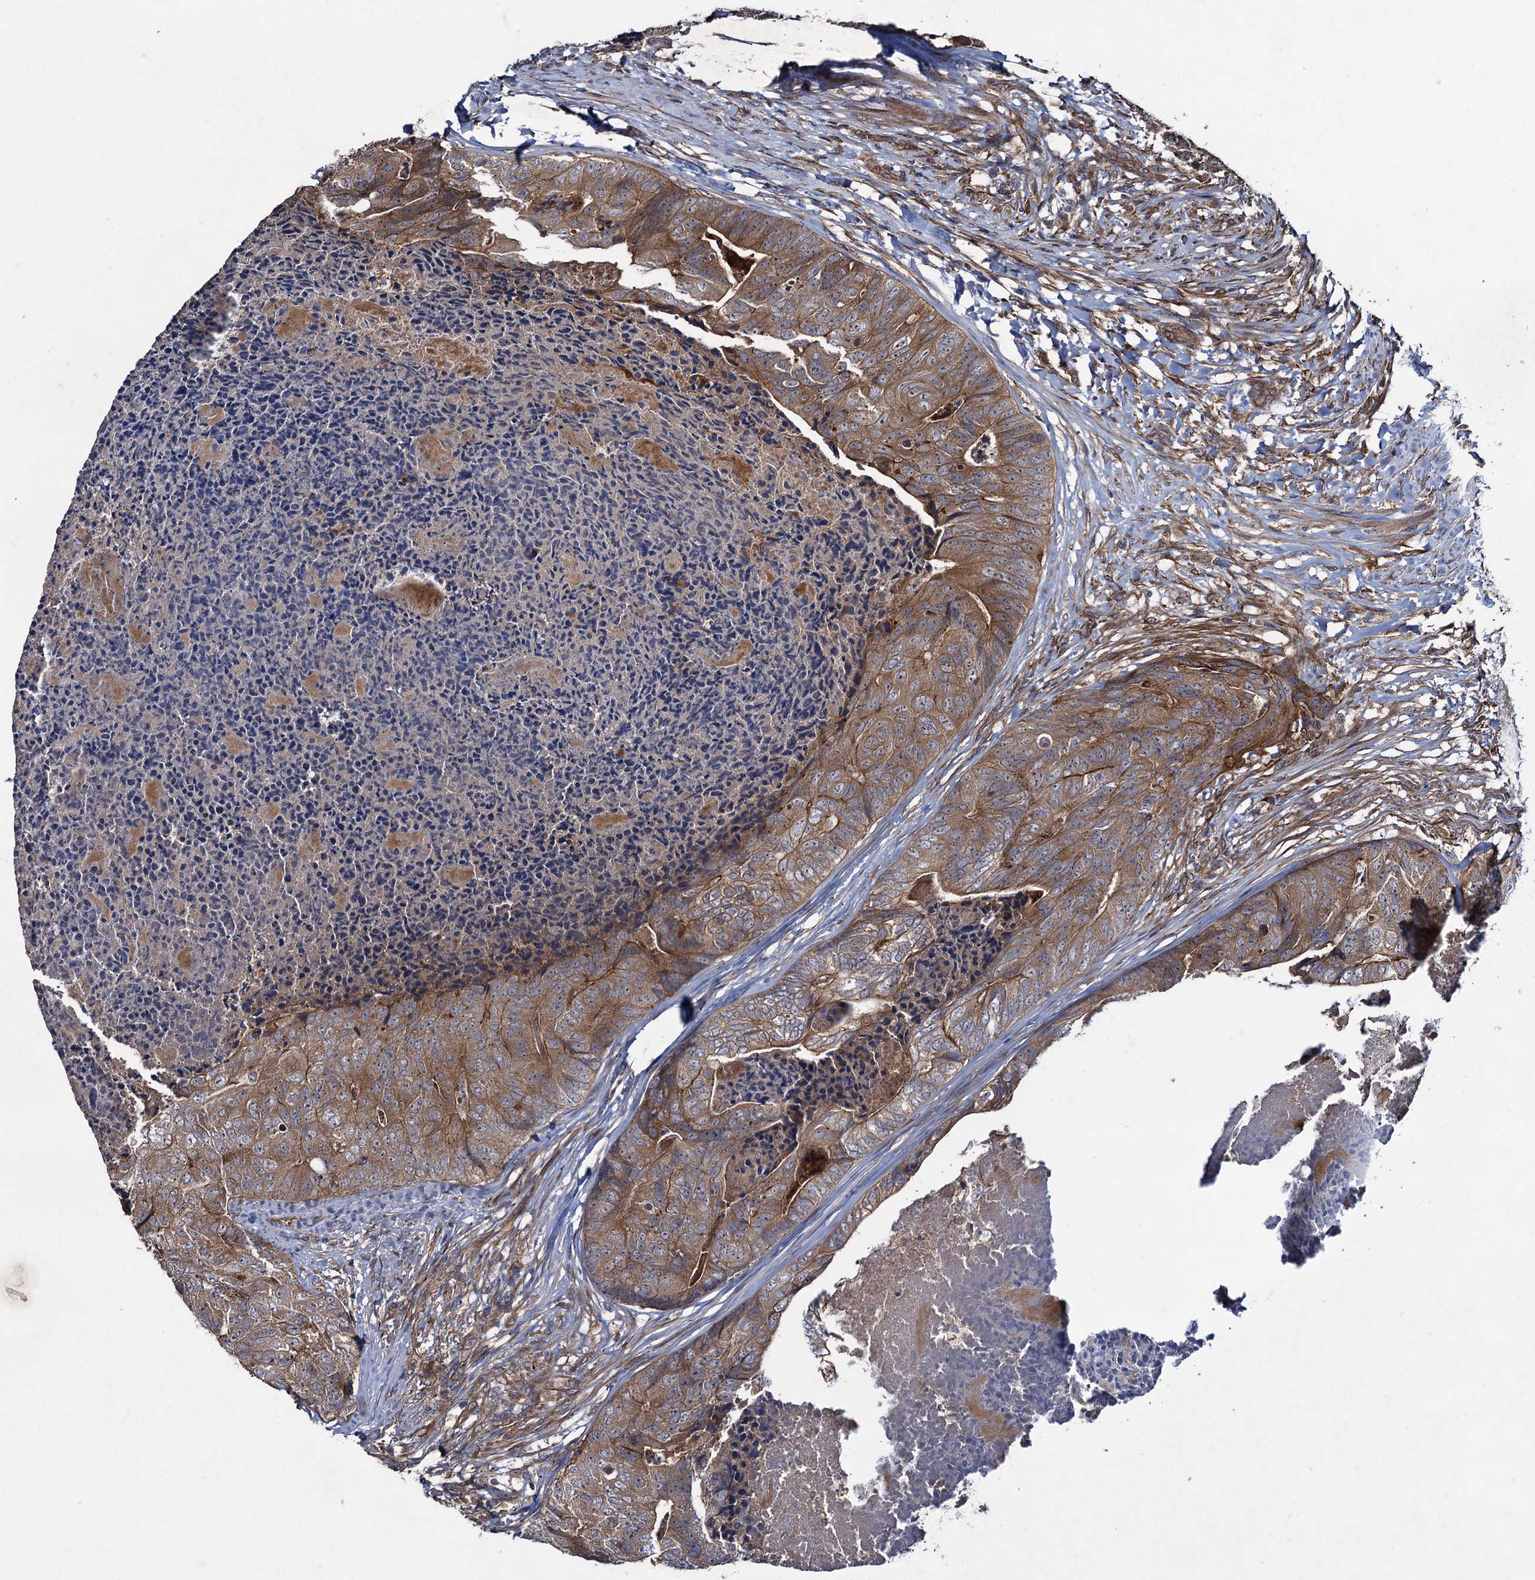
{"staining": {"intensity": "moderate", "quantity": ">75%", "location": "cytoplasmic/membranous"}, "tissue": "colorectal cancer", "cell_type": "Tumor cells", "image_type": "cancer", "snomed": [{"axis": "morphology", "description": "Adenocarcinoma, NOS"}, {"axis": "topography", "description": "Colon"}], "caption": "Tumor cells reveal moderate cytoplasmic/membranous staining in about >75% of cells in adenocarcinoma (colorectal).", "gene": "HAUS1", "patient": {"sex": "female", "age": 67}}